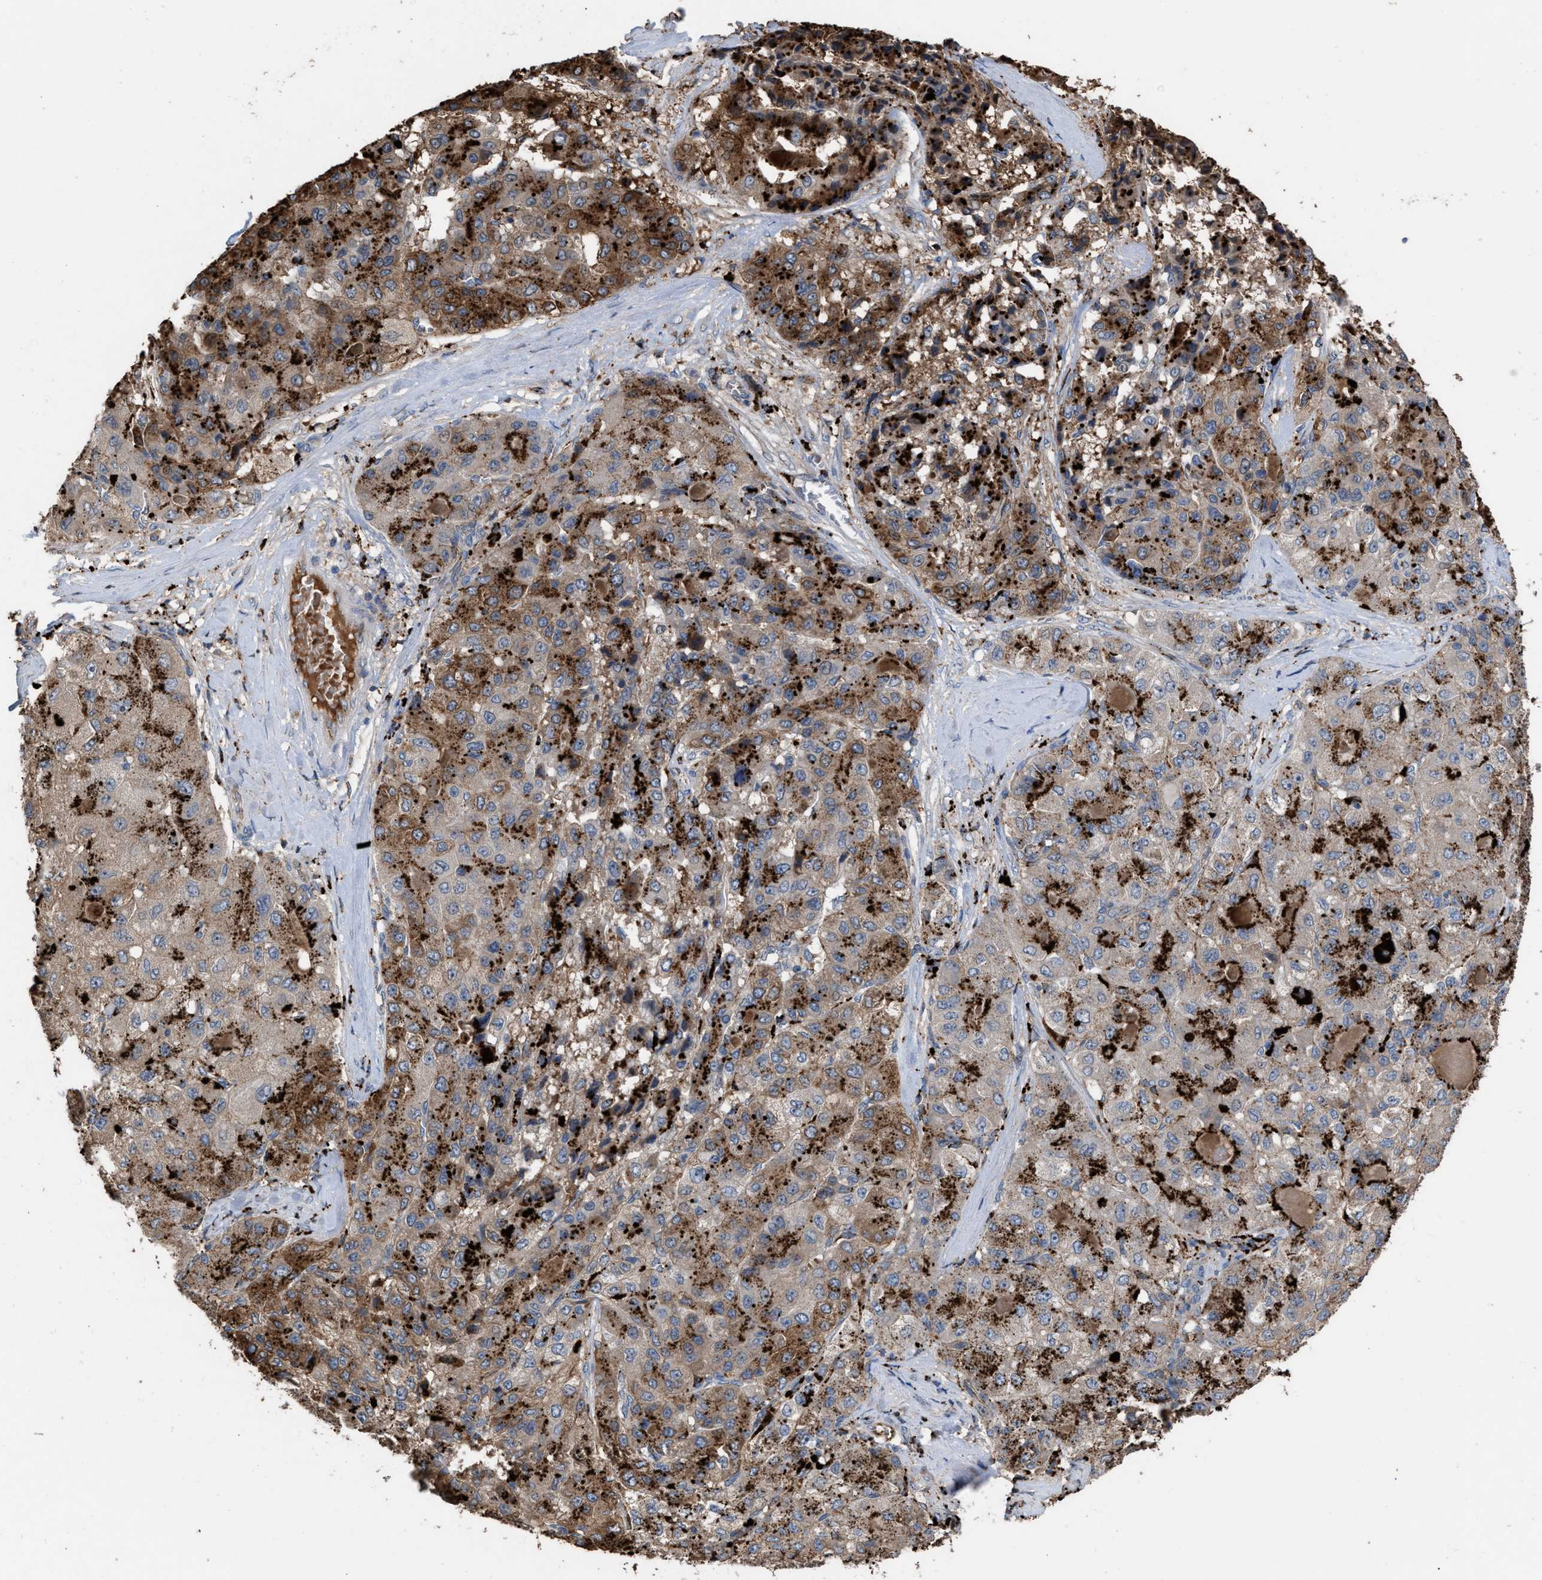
{"staining": {"intensity": "moderate", "quantity": ">75%", "location": "cytoplasmic/membranous"}, "tissue": "liver cancer", "cell_type": "Tumor cells", "image_type": "cancer", "snomed": [{"axis": "morphology", "description": "Carcinoma, Hepatocellular, NOS"}, {"axis": "topography", "description": "Liver"}], "caption": "Liver hepatocellular carcinoma was stained to show a protein in brown. There is medium levels of moderate cytoplasmic/membranous expression in approximately >75% of tumor cells.", "gene": "ELMO3", "patient": {"sex": "male", "age": 80}}